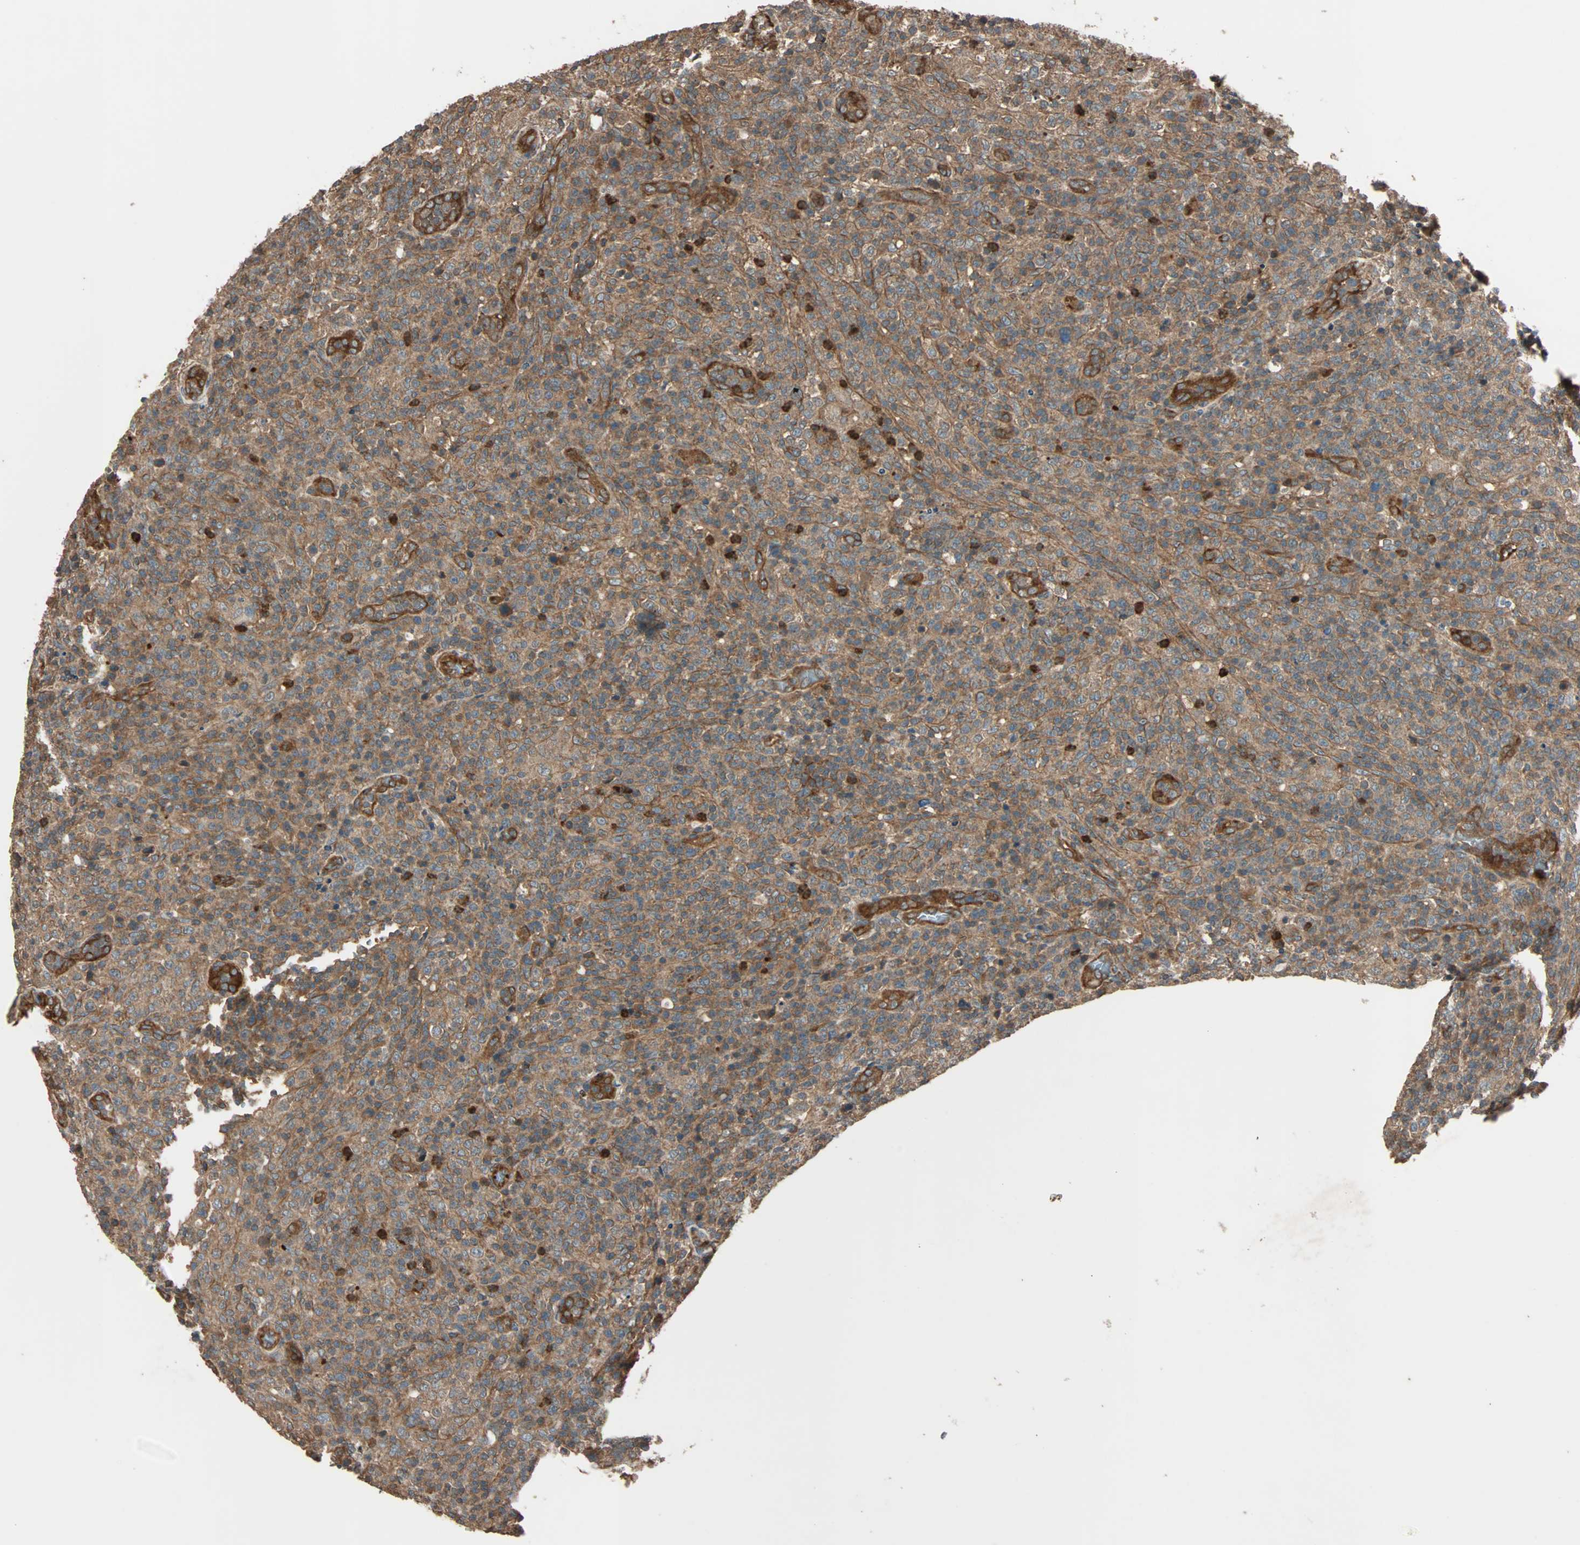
{"staining": {"intensity": "moderate", "quantity": ">75%", "location": "cytoplasmic/membranous"}, "tissue": "lymphoma", "cell_type": "Tumor cells", "image_type": "cancer", "snomed": [{"axis": "morphology", "description": "Malignant lymphoma, non-Hodgkin's type, High grade"}, {"axis": "topography", "description": "Lymph node"}], "caption": "A photomicrograph of human lymphoma stained for a protein displays moderate cytoplasmic/membranous brown staining in tumor cells.", "gene": "GCK", "patient": {"sex": "female", "age": 76}}